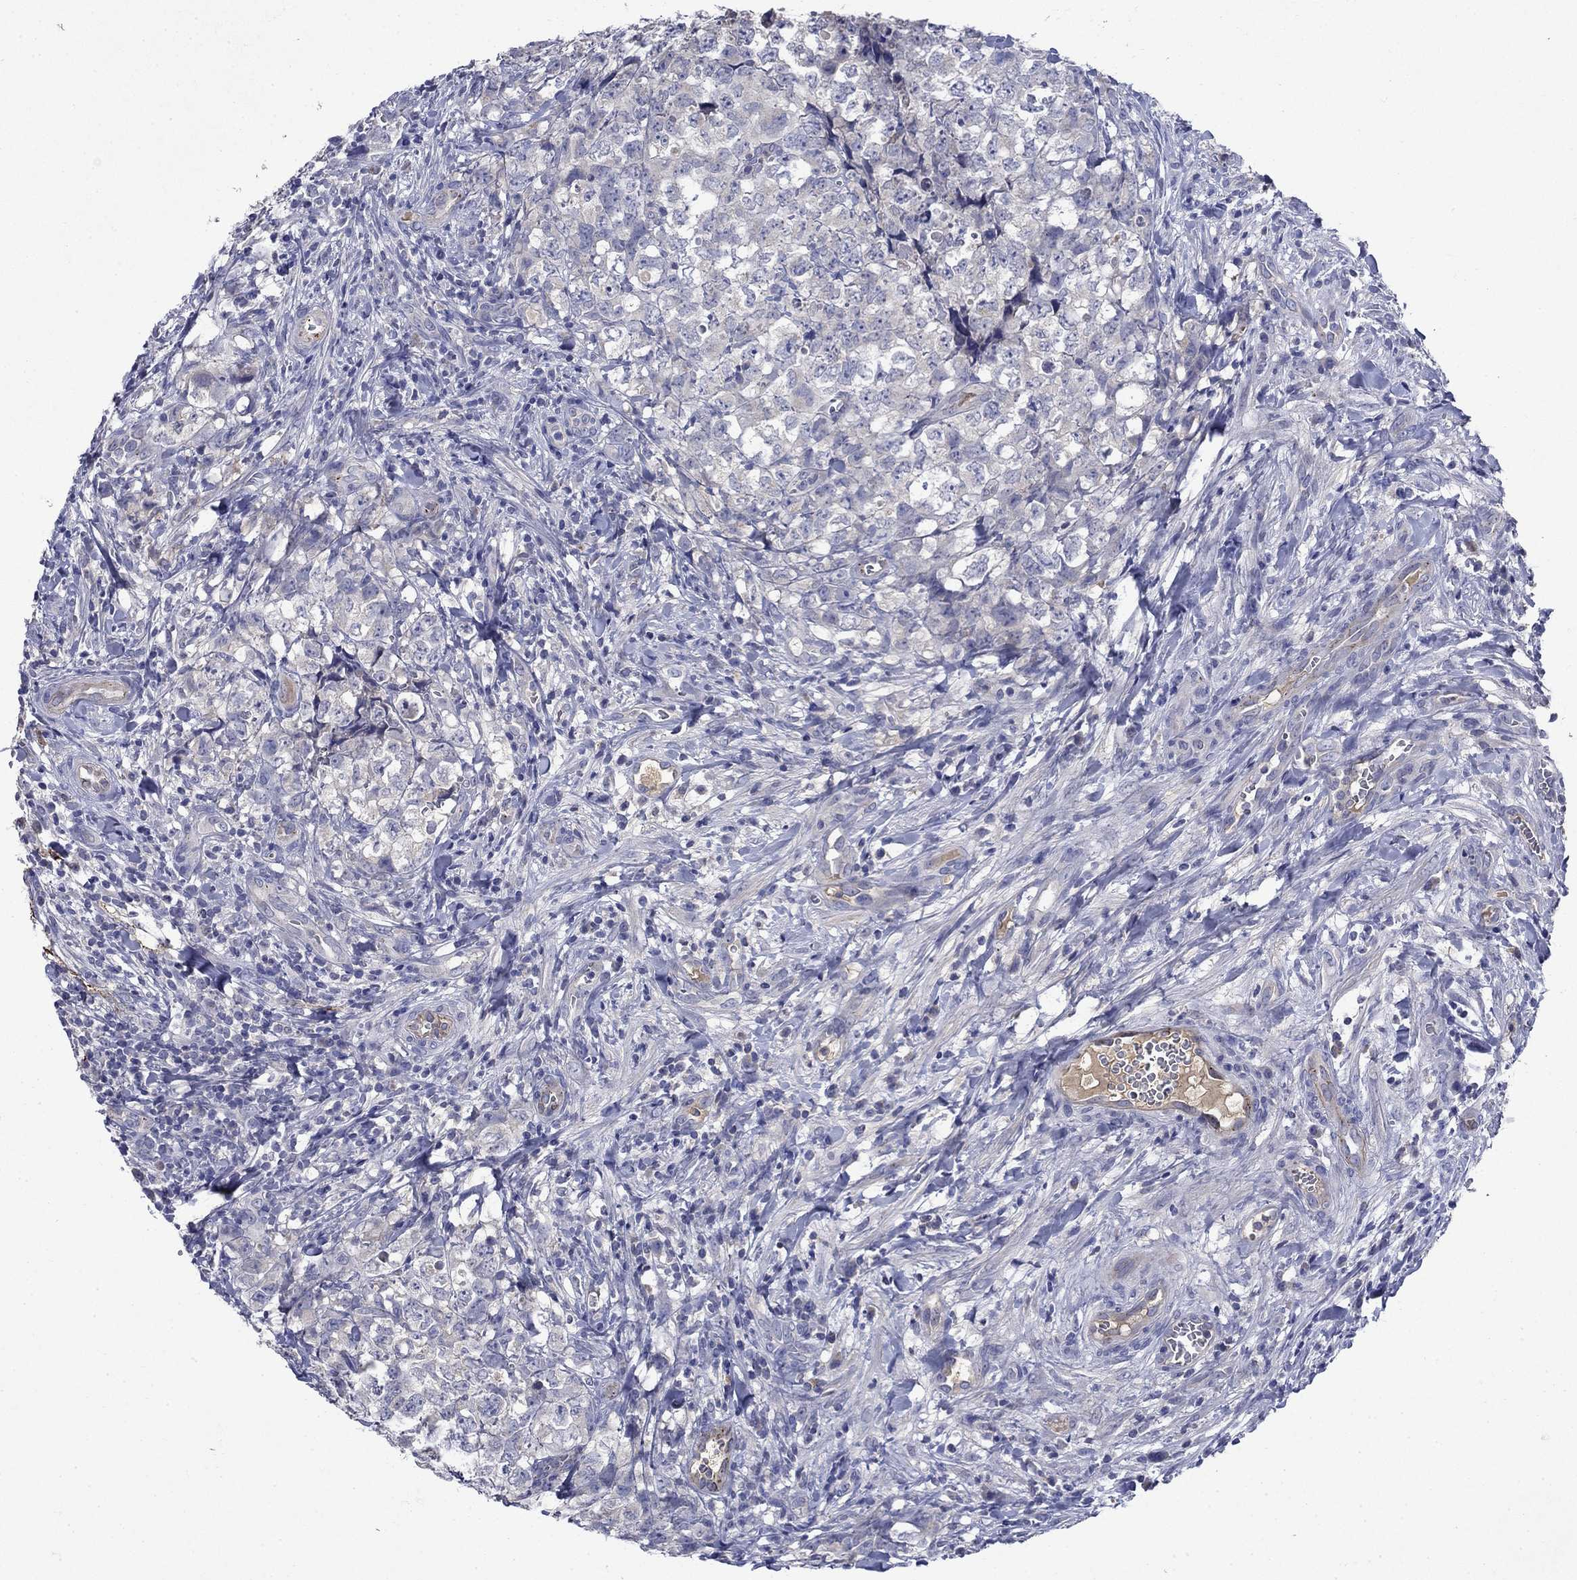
{"staining": {"intensity": "negative", "quantity": "none", "location": "none"}, "tissue": "testis cancer", "cell_type": "Tumor cells", "image_type": "cancer", "snomed": [{"axis": "morphology", "description": "Carcinoma, Embryonal, NOS"}, {"axis": "topography", "description": "Testis"}], "caption": "Immunohistochemistry photomicrograph of embryonal carcinoma (testis) stained for a protein (brown), which exhibits no staining in tumor cells.", "gene": "STAB2", "patient": {"sex": "male", "age": 23}}